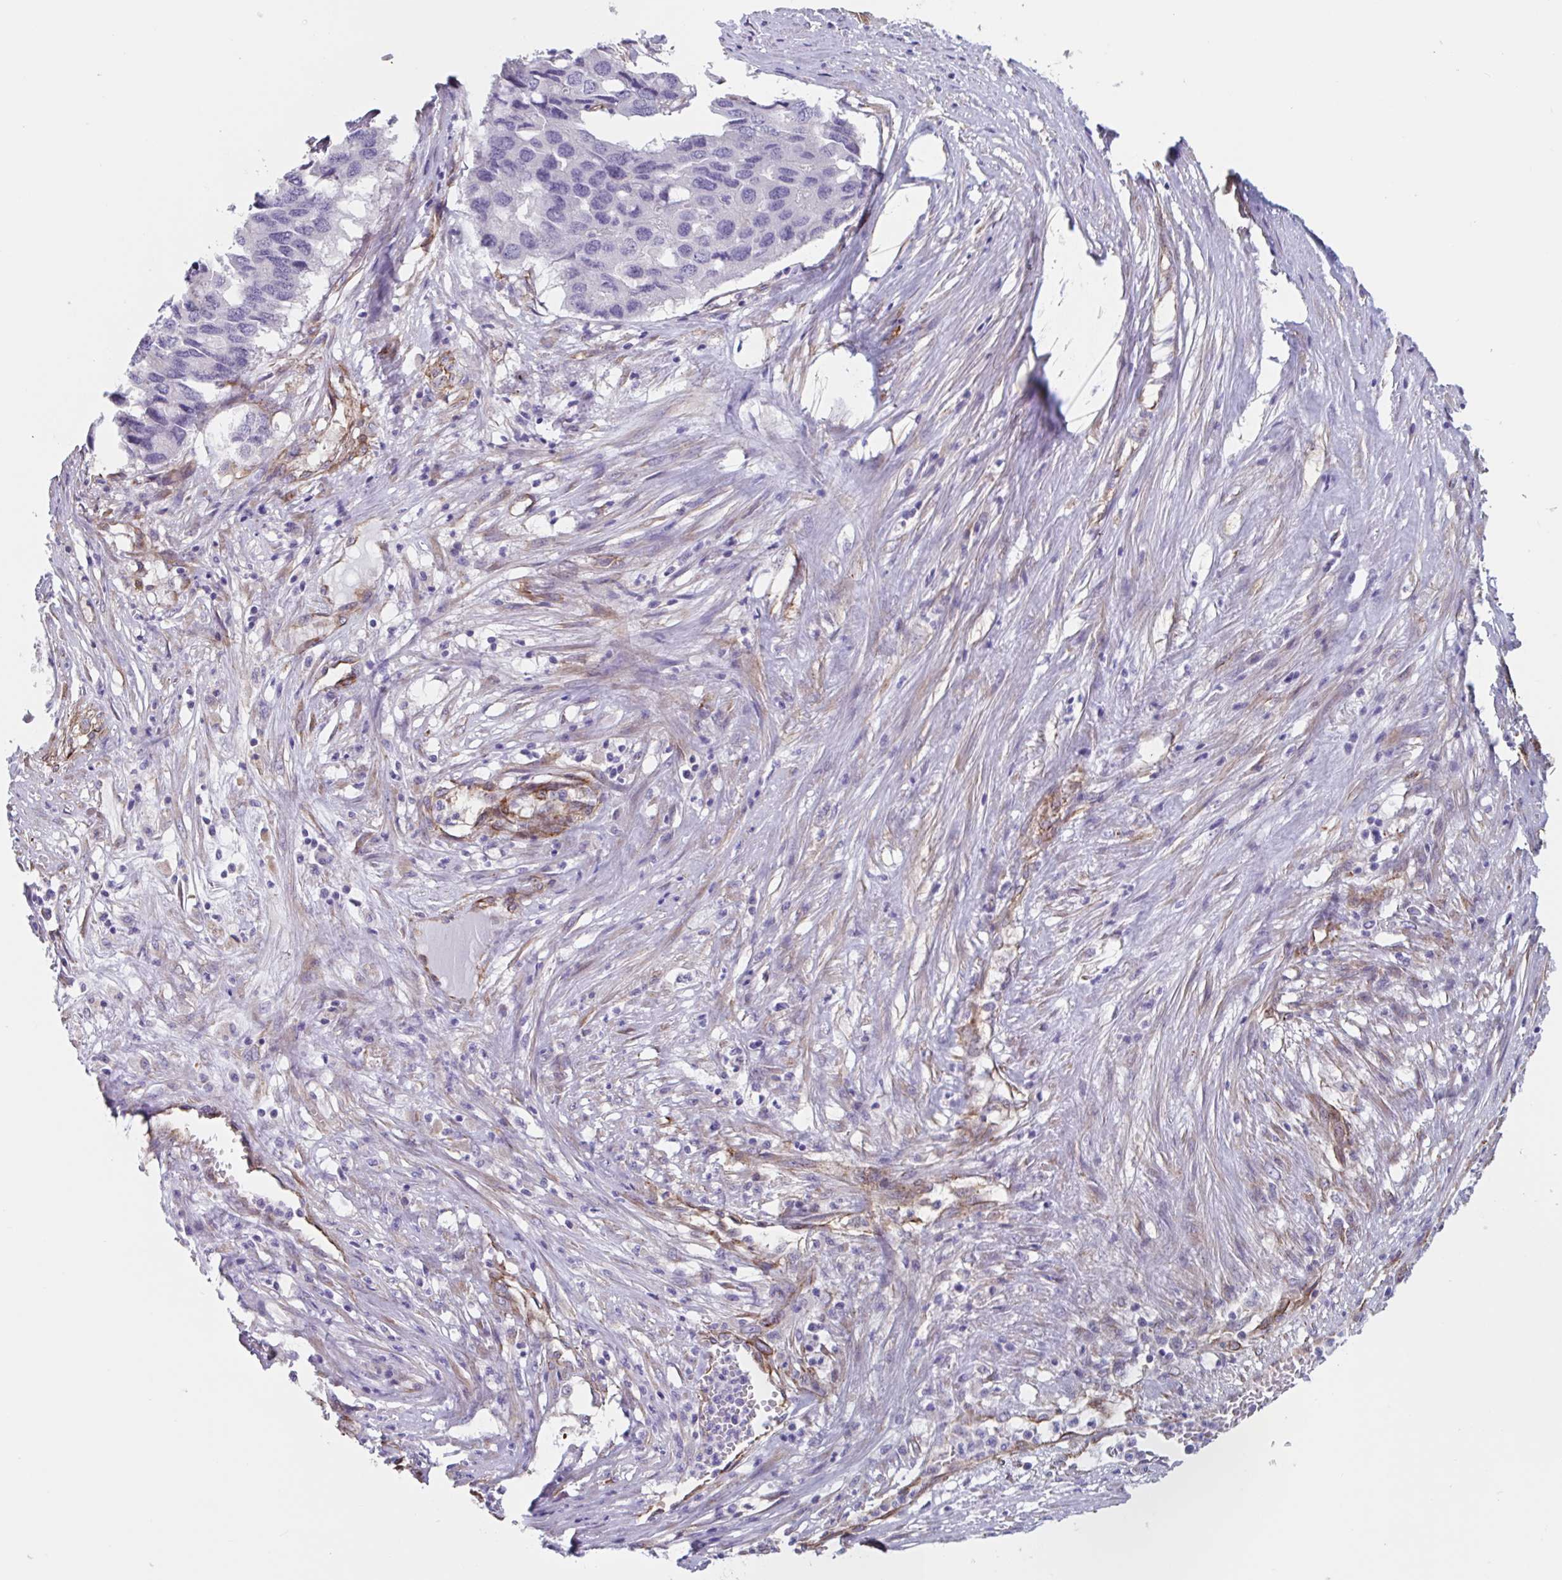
{"staining": {"intensity": "negative", "quantity": "none", "location": "none"}, "tissue": "pancreatic cancer", "cell_type": "Tumor cells", "image_type": "cancer", "snomed": [{"axis": "morphology", "description": "Adenocarcinoma, NOS"}, {"axis": "topography", "description": "Pancreas"}], "caption": "DAB immunohistochemical staining of pancreatic cancer (adenocarcinoma) displays no significant positivity in tumor cells.", "gene": "CITED4", "patient": {"sex": "male", "age": 50}}